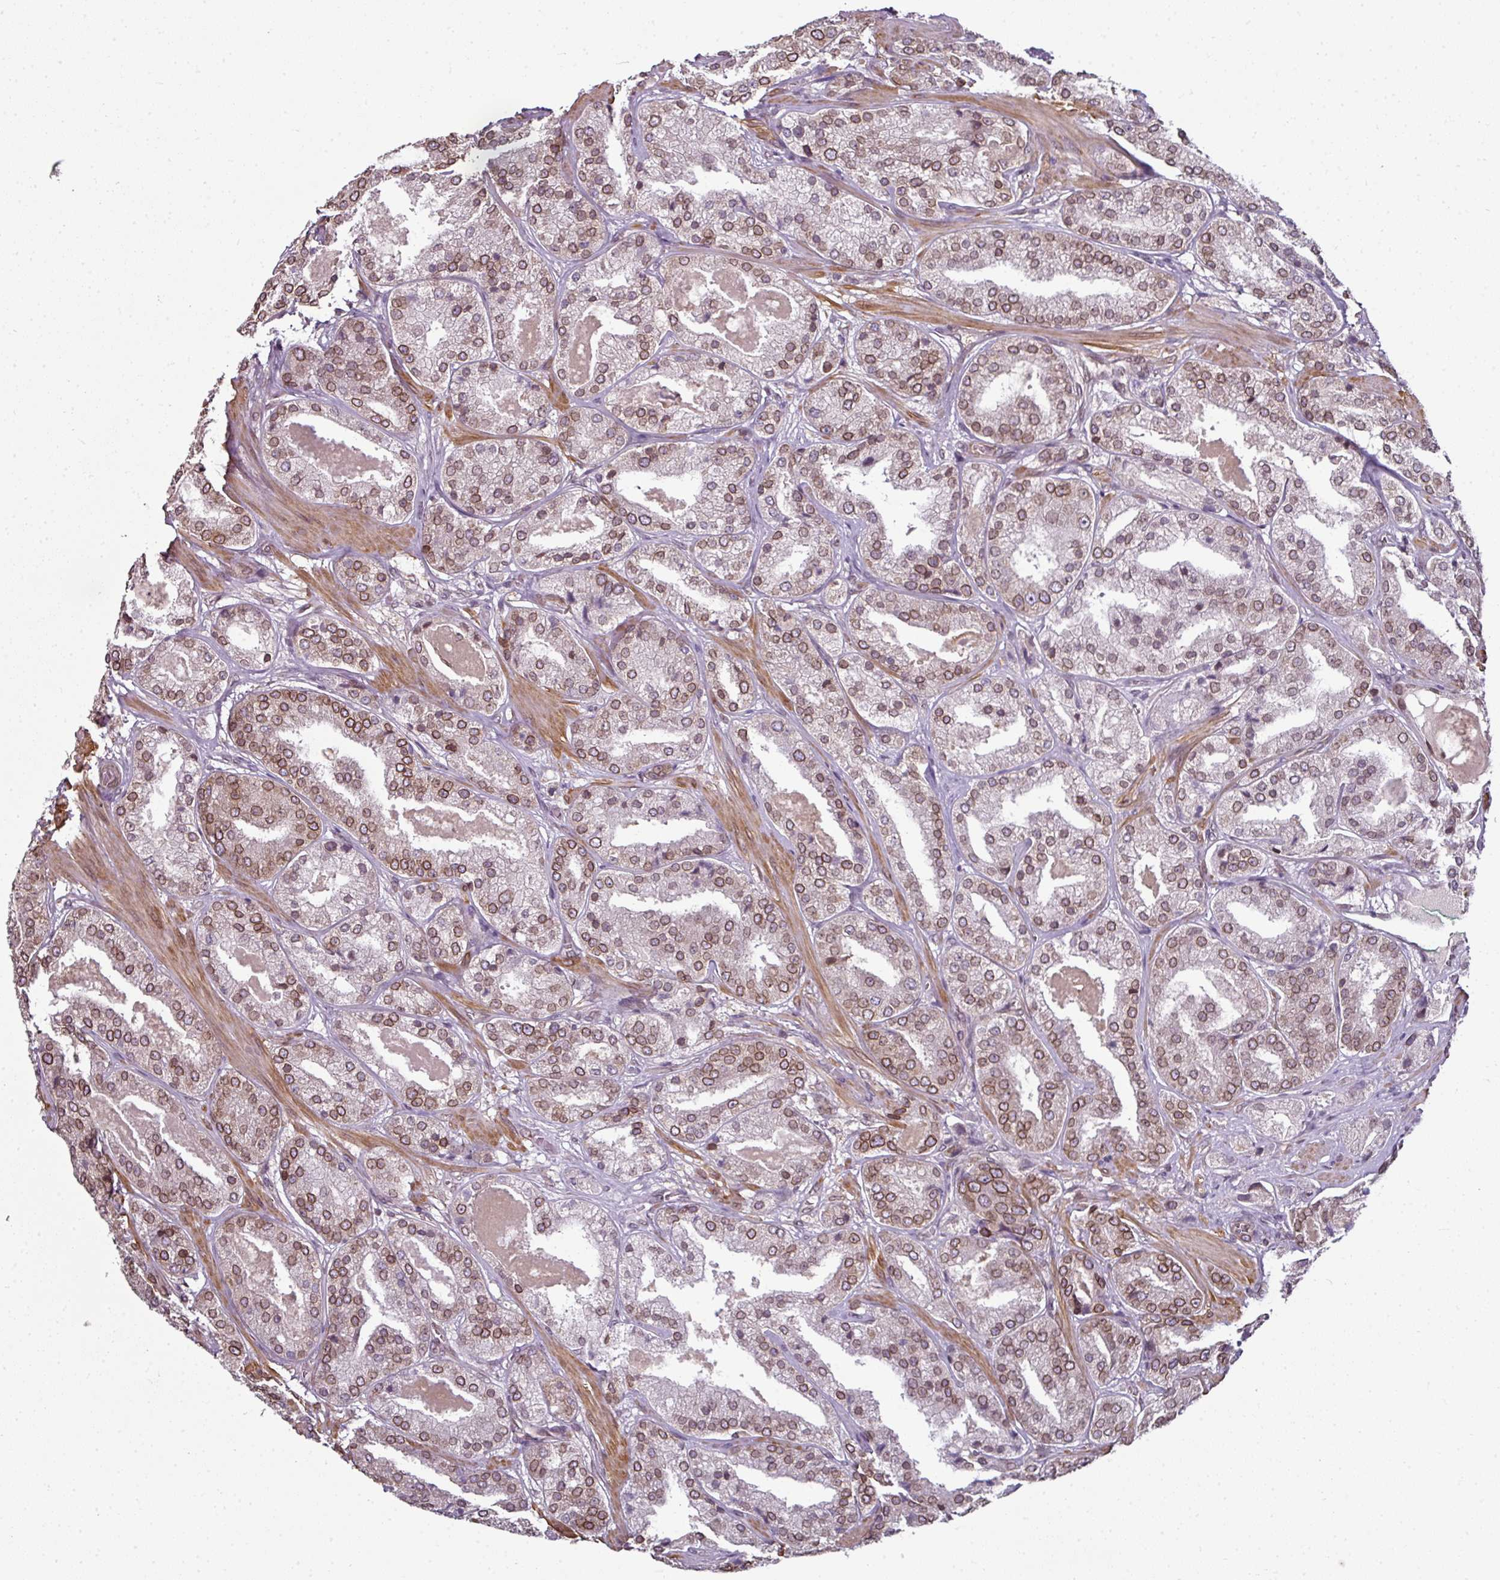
{"staining": {"intensity": "moderate", "quantity": ">75%", "location": "cytoplasmic/membranous,nuclear"}, "tissue": "prostate cancer", "cell_type": "Tumor cells", "image_type": "cancer", "snomed": [{"axis": "morphology", "description": "Adenocarcinoma, High grade"}, {"axis": "topography", "description": "Prostate"}], "caption": "This is an image of immunohistochemistry staining of high-grade adenocarcinoma (prostate), which shows moderate positivity in the cytoplasmic/membranous and nuclear of tumor cells.", "gene": "RANGAP1", "patient": {"sex": "male", "age": 63}}